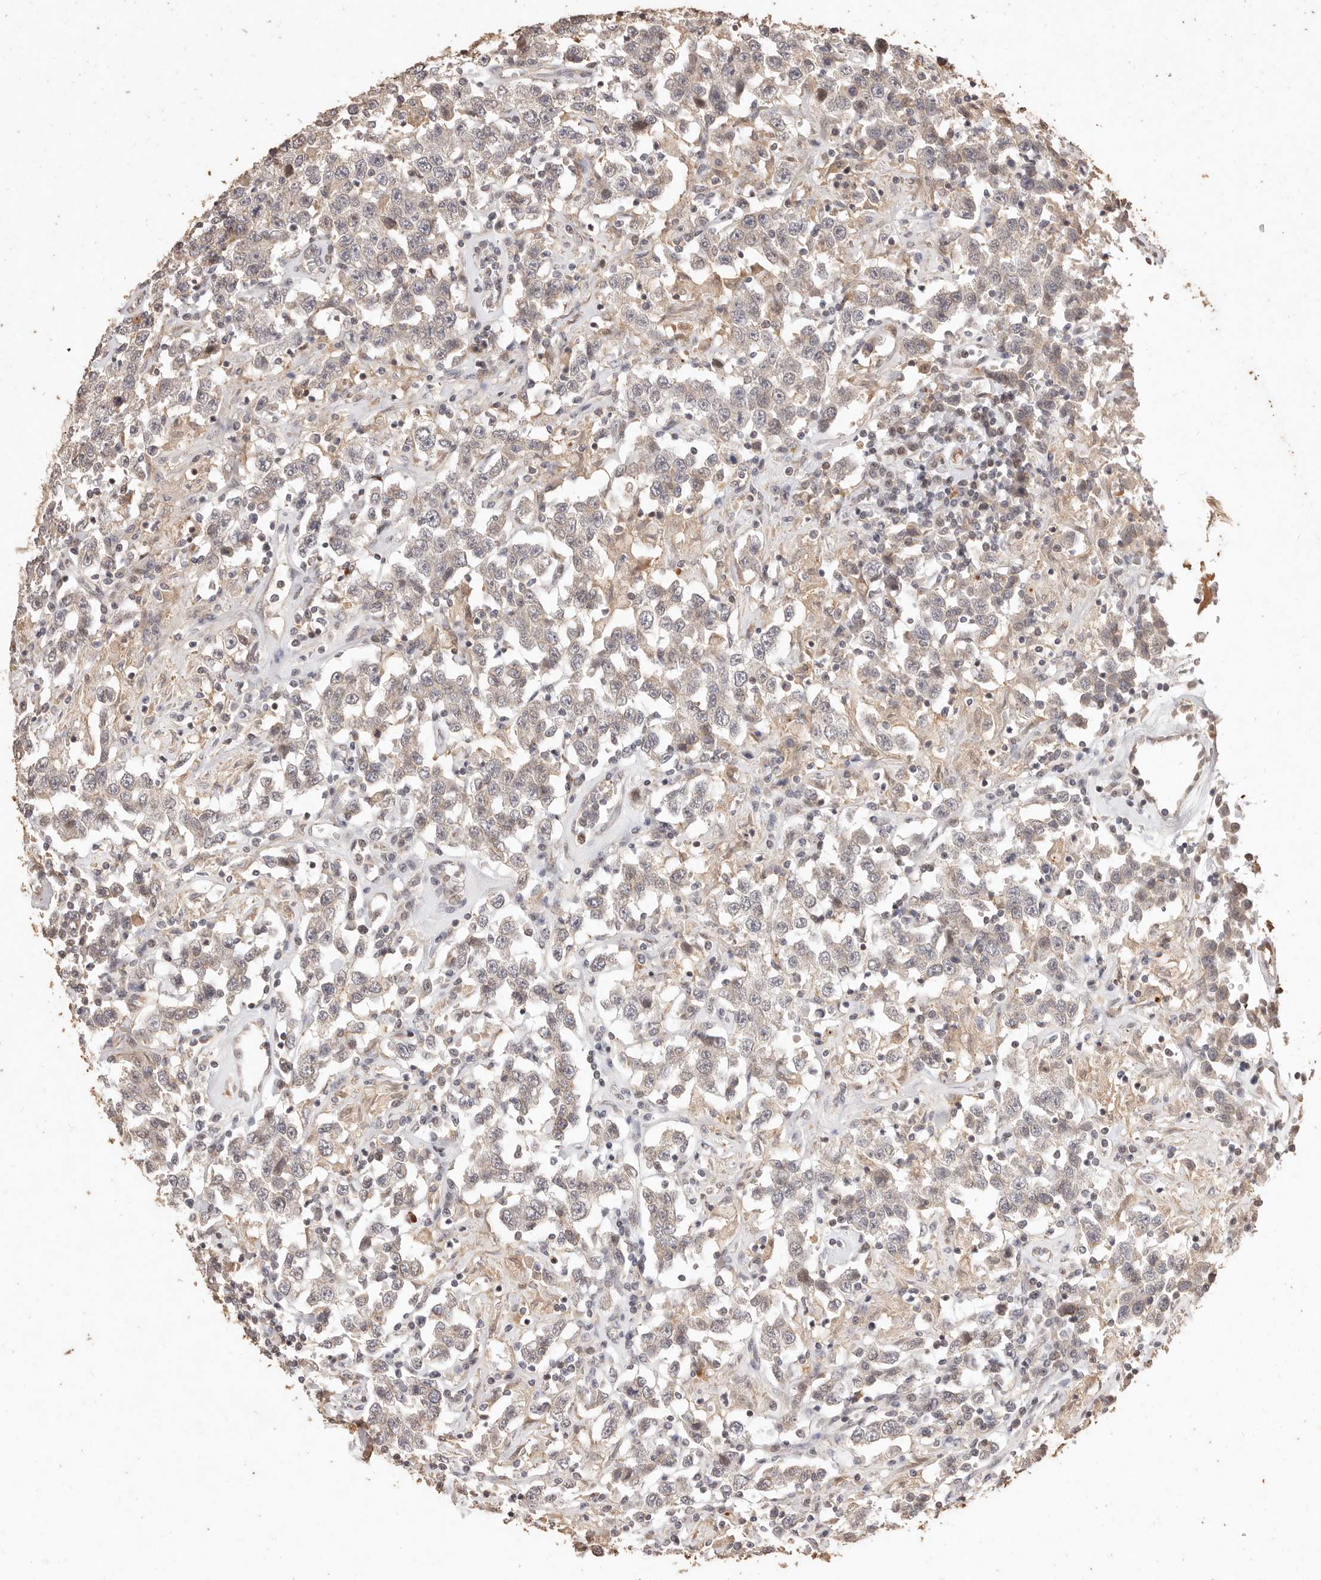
{"staining": {"intensity": "weak", "quantity": "<25%", "location": "cytoplasmic/membranous"}, "tissue": "testis cancer", "cell_type": "Tumor cells", "image_type": "cancer", "snomed": [{"axis": "morphology", "description": "Seminoma, NOS"}, {"axis": "topography", "description": "Testis"}], "caption": "Histopathology image shows no protein expression in tumor cells of seminoma (testis) tissue. (DAB immunohistochemistry with hematoxylin counter stain).", "gene": "KIF9", "patient": {"sex": "male", "age": 41}}